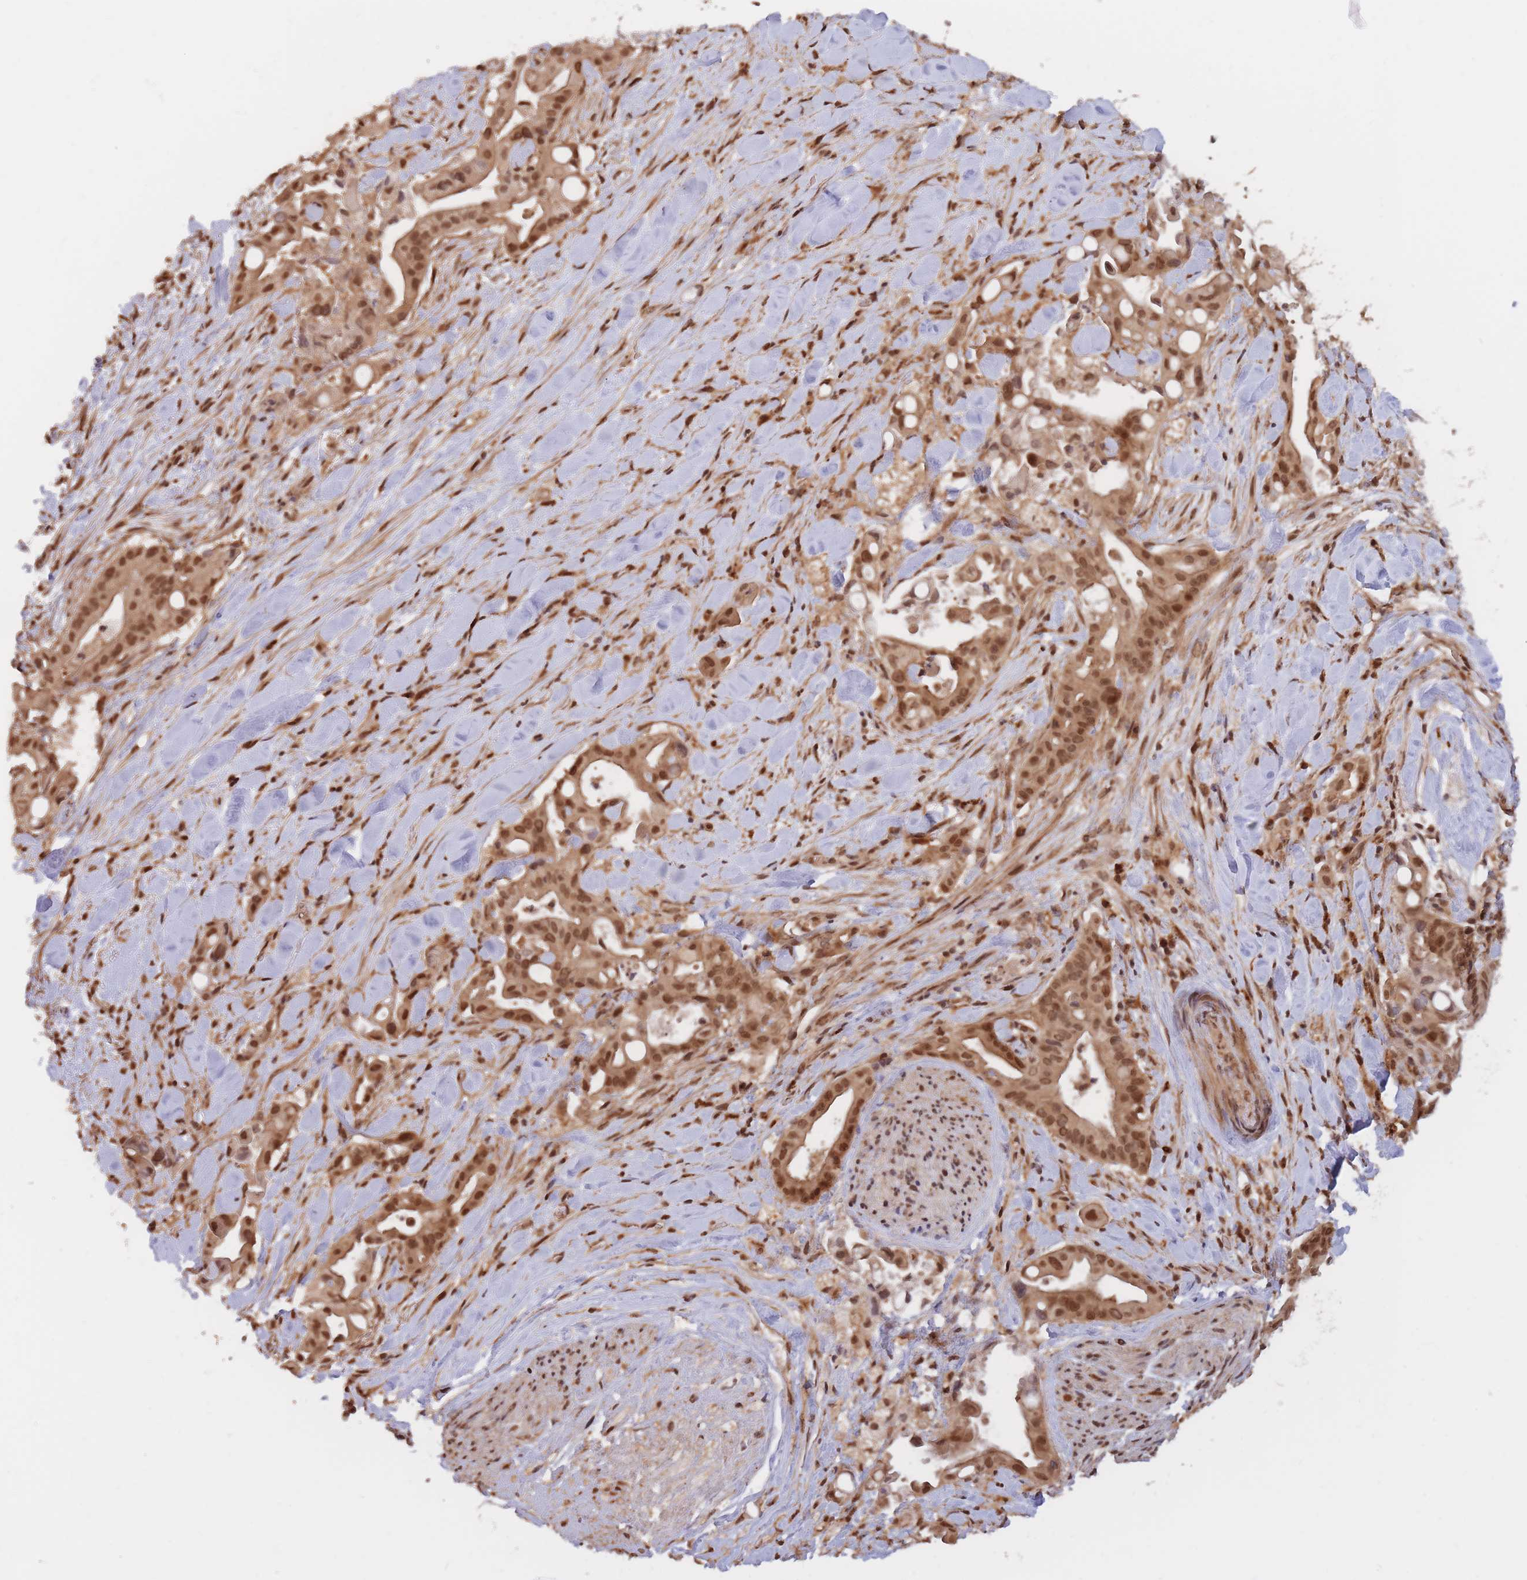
{"staining": {"intensity": "strong", "quantity": ">75%", "location": "cytoplasmic/membranous,nuclear"}, "tissue": "liver cancer", "cell_type": "Tumor cells", "image_type": "cancer", "snomed": [{"axis": "morphology", "description": "Cholangiocarcinoma"}, {"axis": "topography", "description": "Liver"}], "caption": "Strong cytoplasmic/membranous and nuclear expression is seen in about >75% of tumor cells in cholangiocarcinoma (liver).", "gene": "SRA1", "patient": {"sex": "female", "age": 68}}